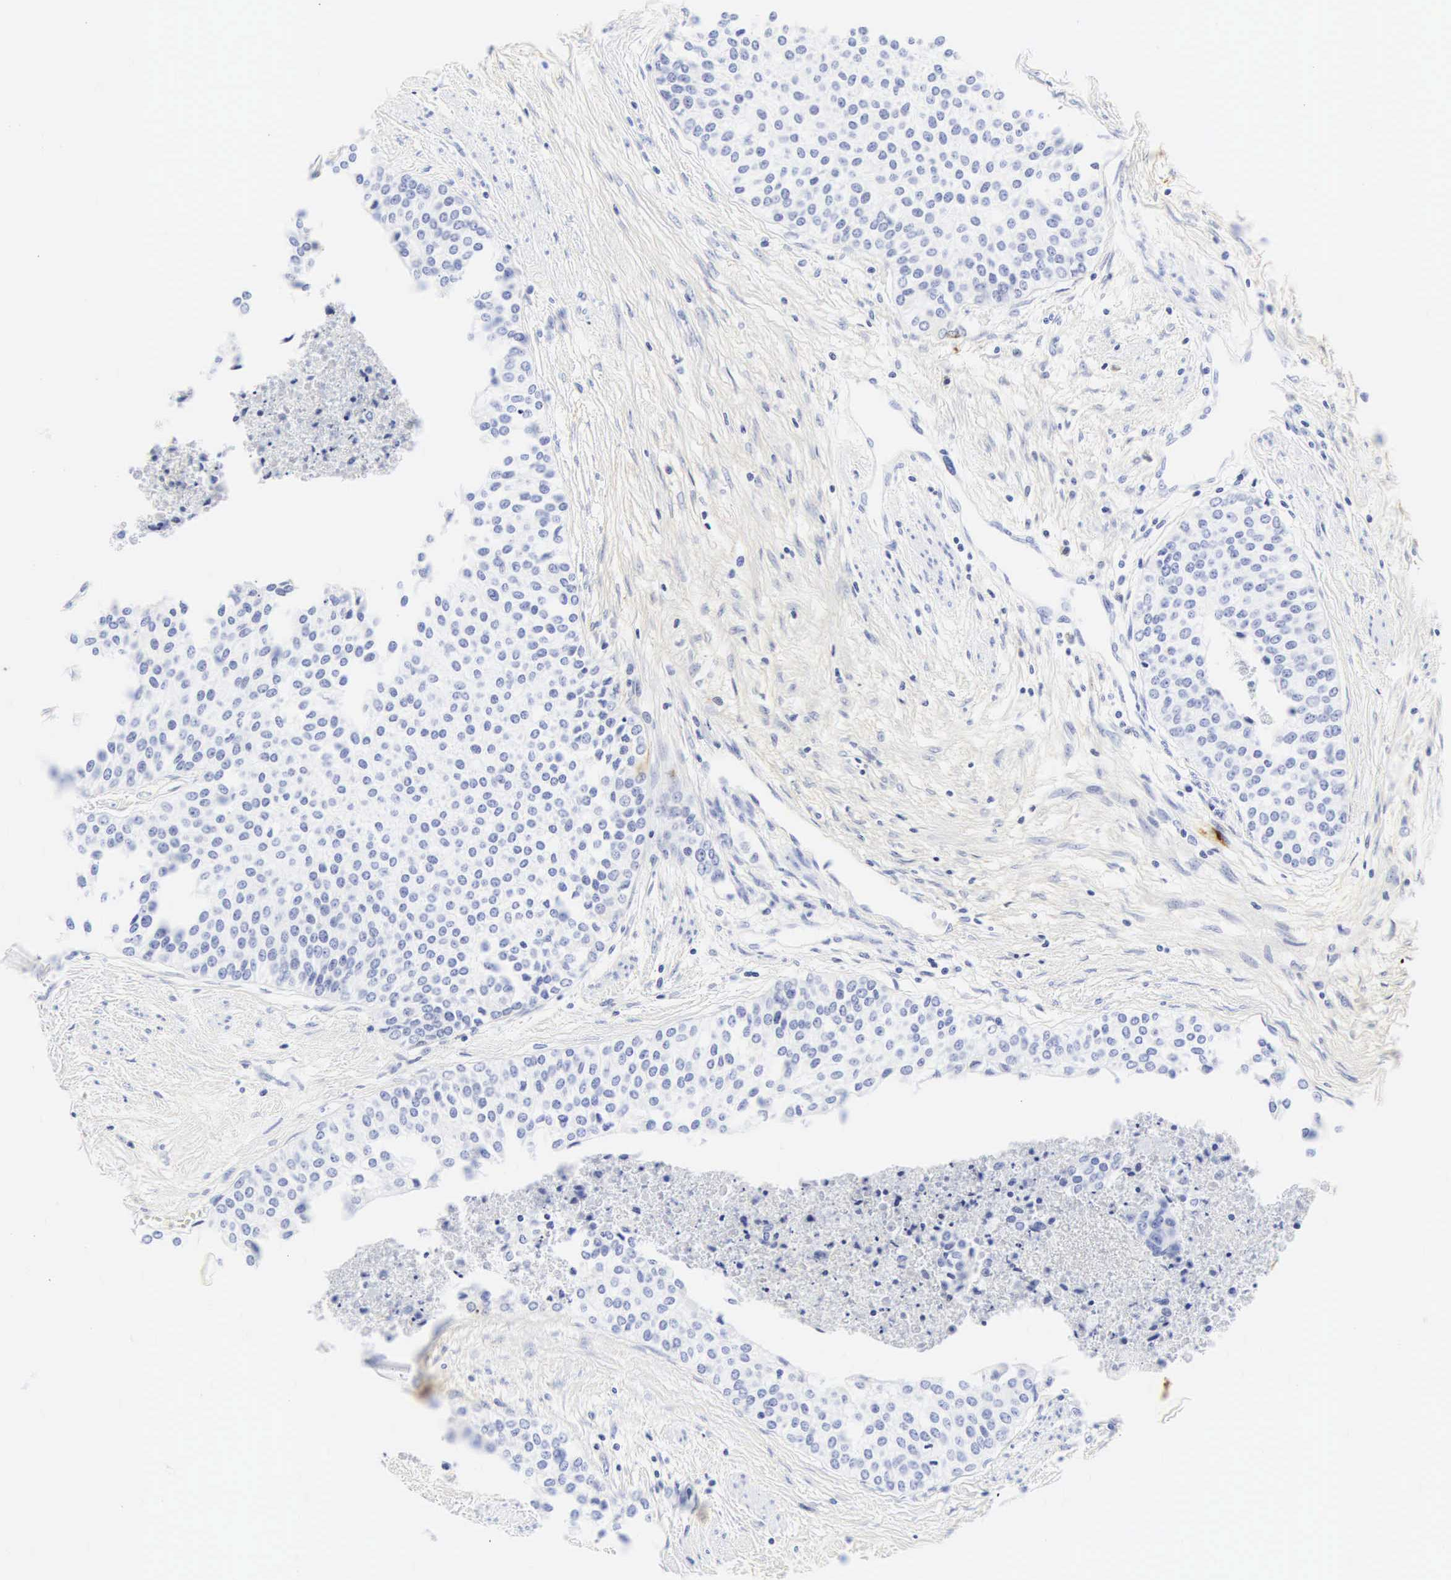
{"staining": {"intensity": "negative", "quantity": "none", "location": "none"}, "tissue": "urothelial cancer", "cell_type": "Tumor cells", "image_type": "cancer", "snomed": [{"axis": "morphology", "description": "Urothelial carcinoma, Low grade"}, {"axis": "topography", "description": "Urinary bladder"}], "caption": "An image of urothelial carcinoma (low-grade) stained for a protein demonstrates no brown staining in tumor cells. Brightfield microscopy of IHC stained with DAB (3,3'-diaminobenzidine) (brown) and hematoxylin (blue), captured at high magnification.", "gene": "CGB3", "patient": {"sex": "female", "age": 73}}